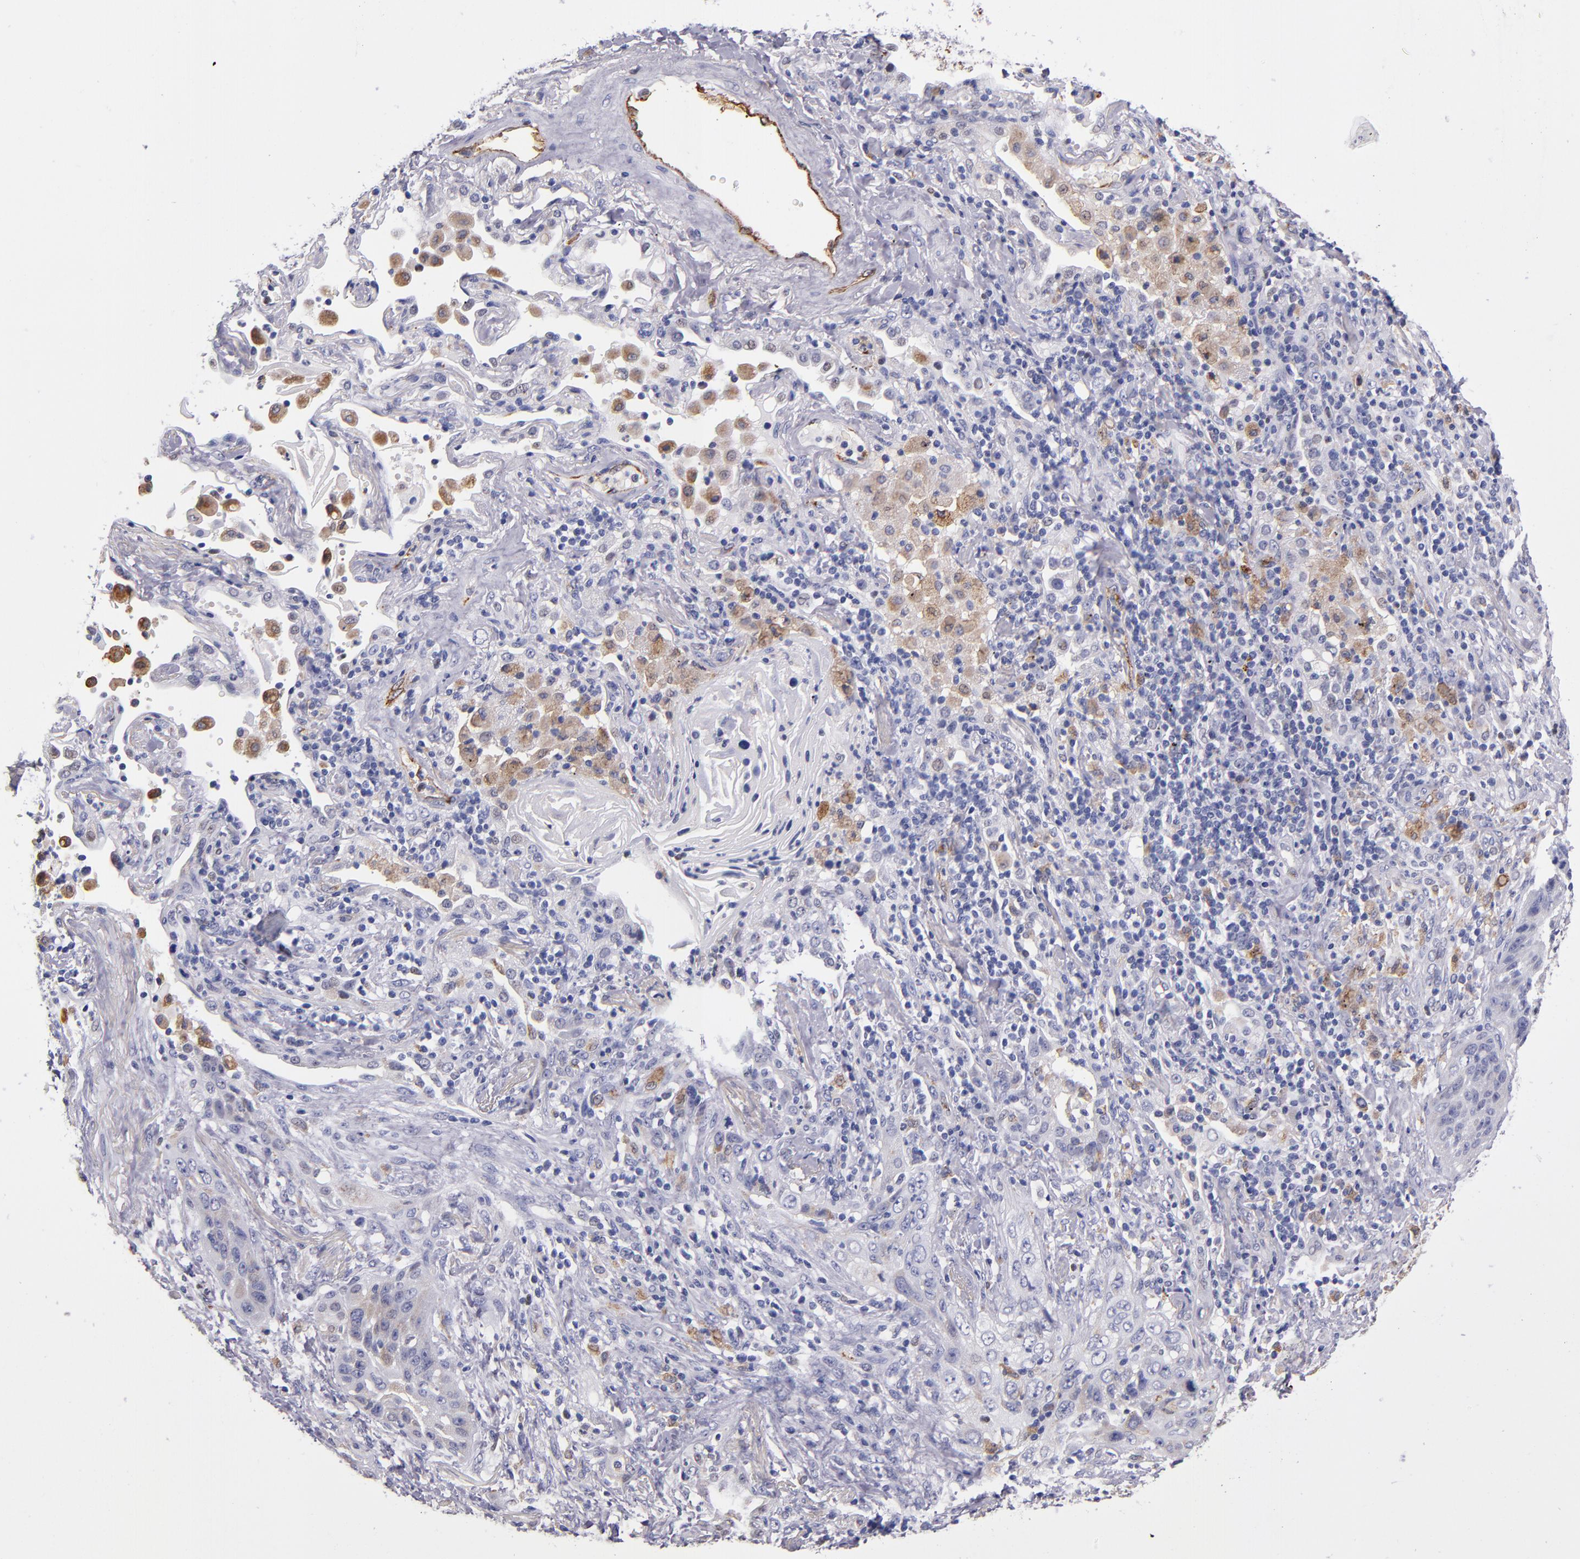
{"staining": {"intensity": "negative", "quantity": "none", "location": "none"}, "tissue": "lung cancer", "cell_type": "Tumor cells", "image_type": "cancer", "snomed": [{"axis": "morphology", "description": "Squamous cell carcinoma, NOS"}, {"axis": "topography", "description": "Lung"}], "caption": "IHC micrograph of human squamous cell carcinoma (lung) stained for a protein (brown), which shows no expression in tumor cells.", "gene": "SELP", "patient": {"sex": "female", "age": 67}}